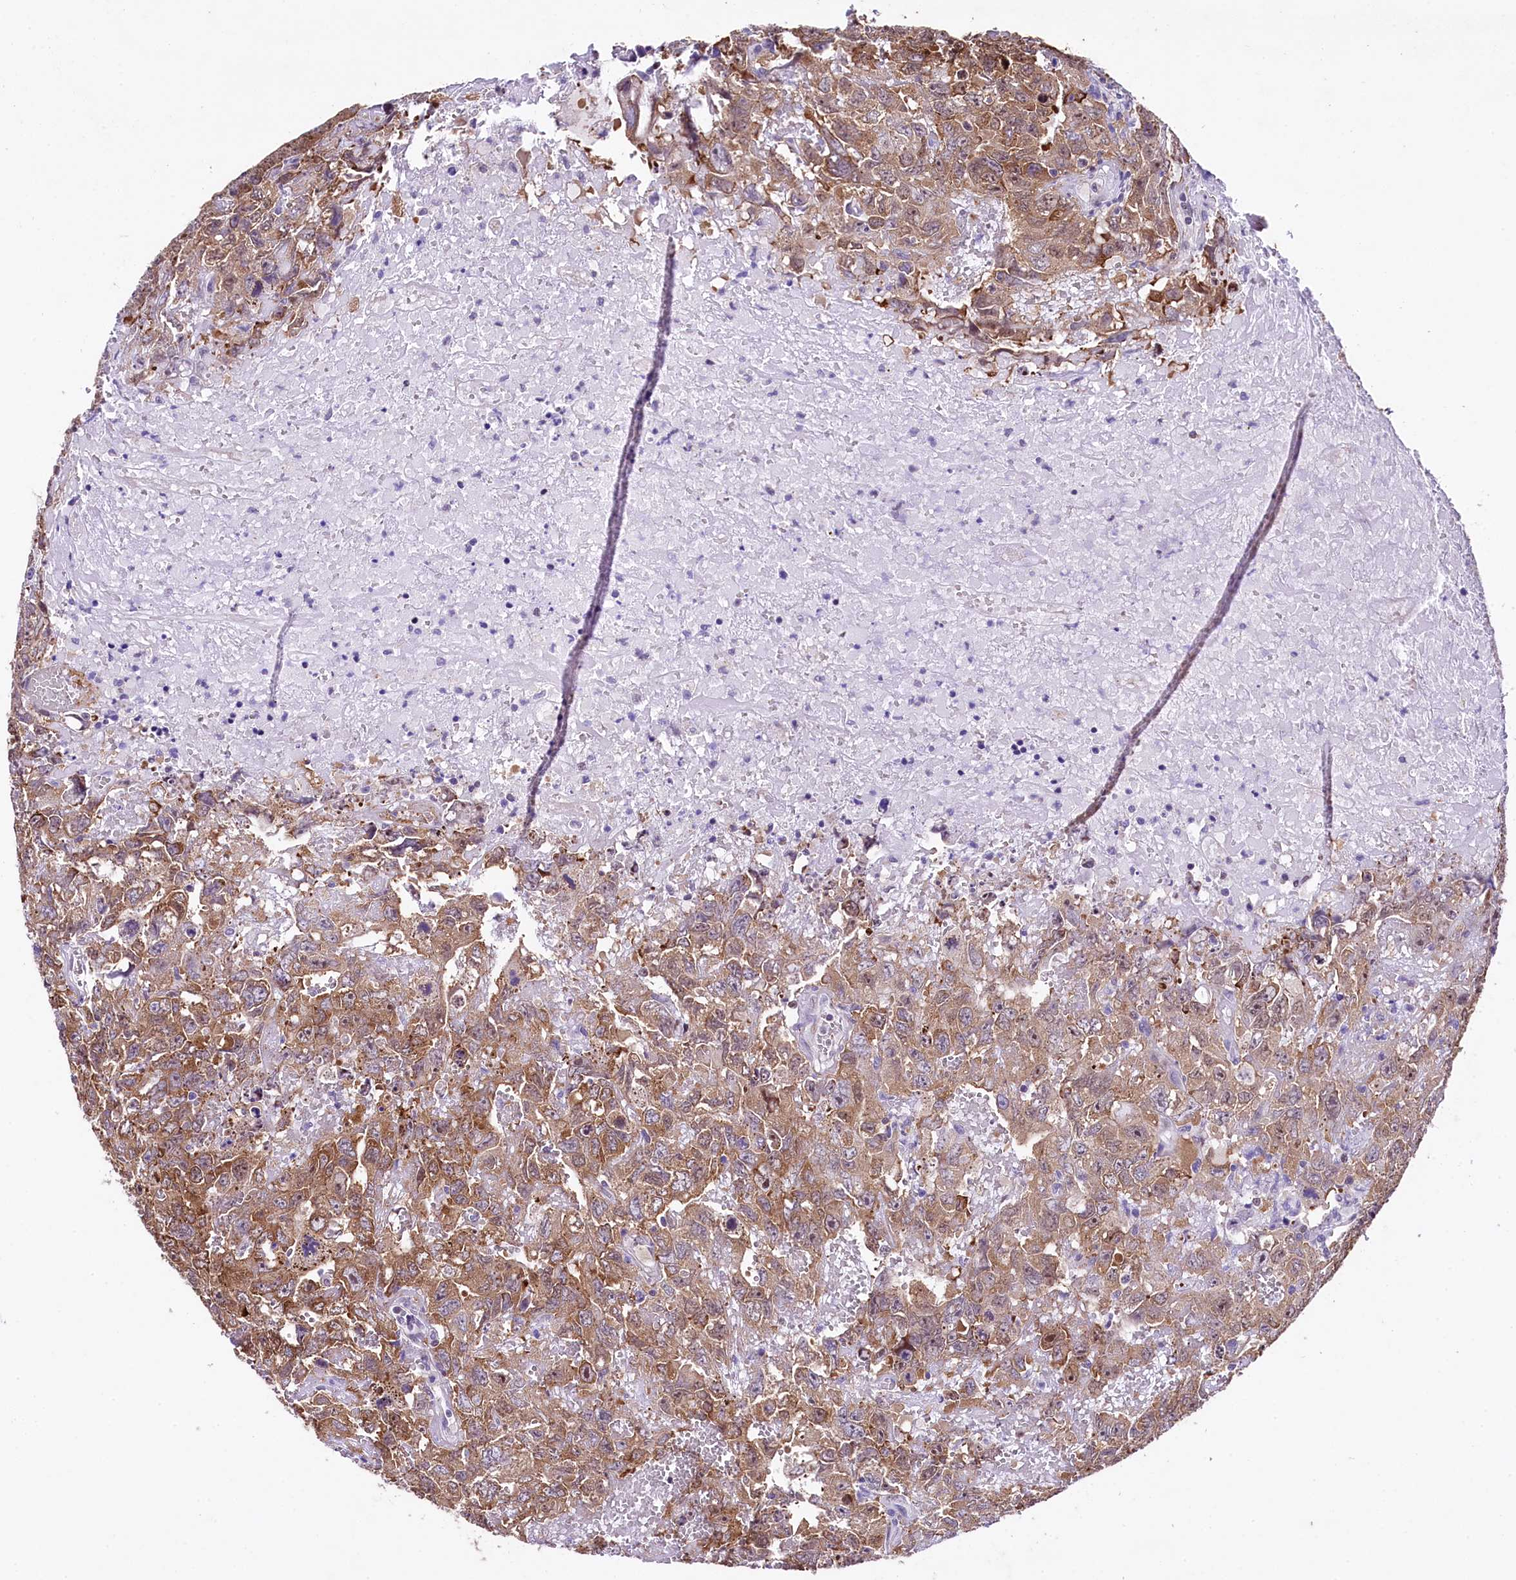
{"staining": {"intensity": "moderate", "quantity": ">75%", "location": "cytoplasmic/membranous"}, "tissue": "testis cancer", "cell_type": "Tumor cells", "image_type": "cancer", "snomed": [{"axis": "morphology", "description": "Carcinoma, Embryonal, NOS"}, {"axis": "topography", "description": "Testis"}], "caption": "The micrograph shows immunohistochemical staining of embryonal carcinoma (testis). There is moderate cytoplasmic/membranous staining is appreciated in about >75% of tumor cells.", "gene": "SAMD10", "patient": {"sex": "male", "age": 45}}